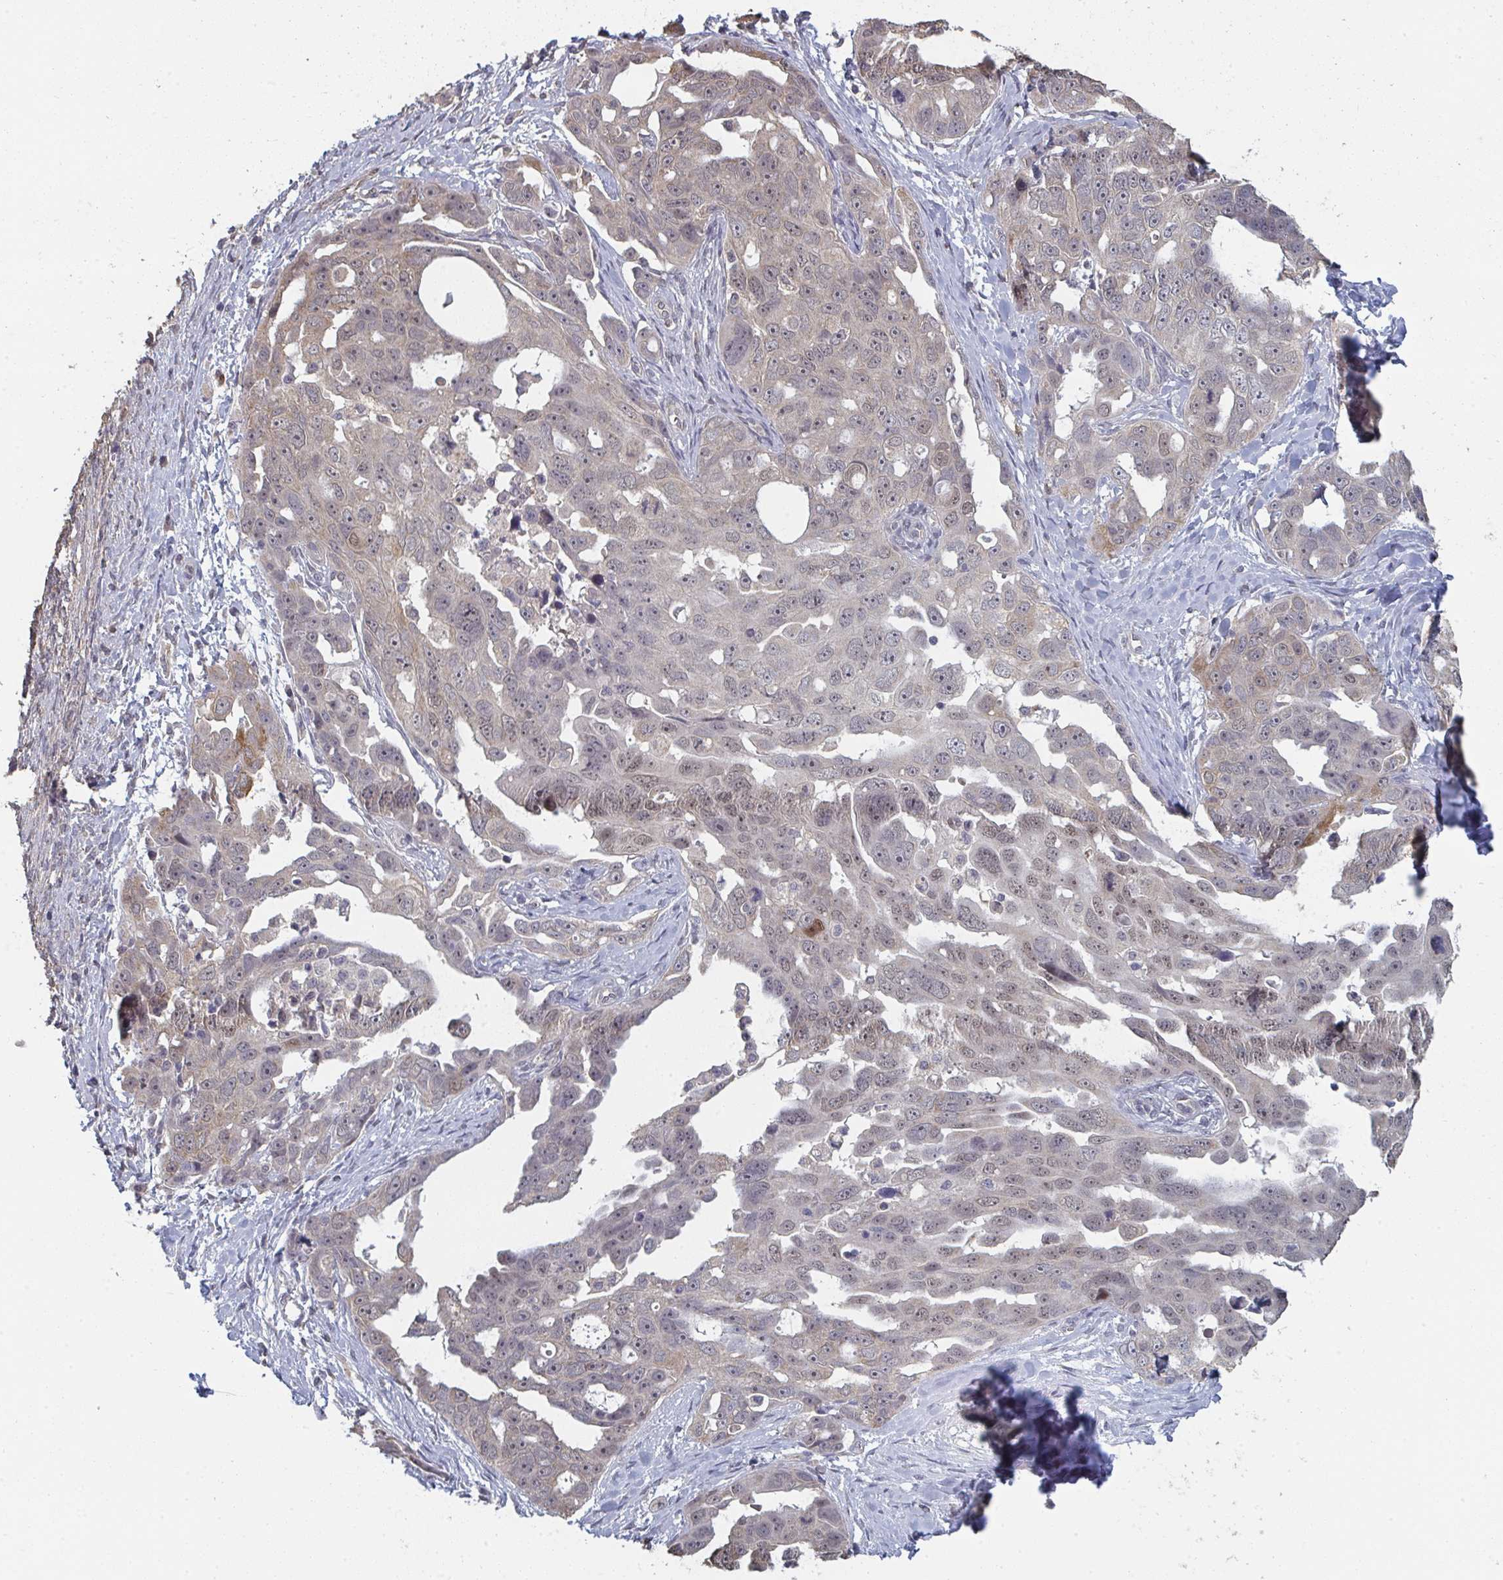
{"staining": {"intensity": "weak", "quantity": "25%-75%", "location": "cytoplasmic/membranous"}, "tissue": "ovarian cancer", "cell_type": "Tumor cells", "image_type": "cancer", "snomed": [{"axis": "morphology", "description": "Carcinoma, endometroid"}, {"axis": "topography", "description": "Ovary"}], "caption": "The image demonstrates staining of endometroid carcinoma (ovarian), revealing weak cytoplasmic/membranous protein staining (brown color) within tumor cells.", "gene": "LIX1", "patient": {"sex": "female", "age": 70}}